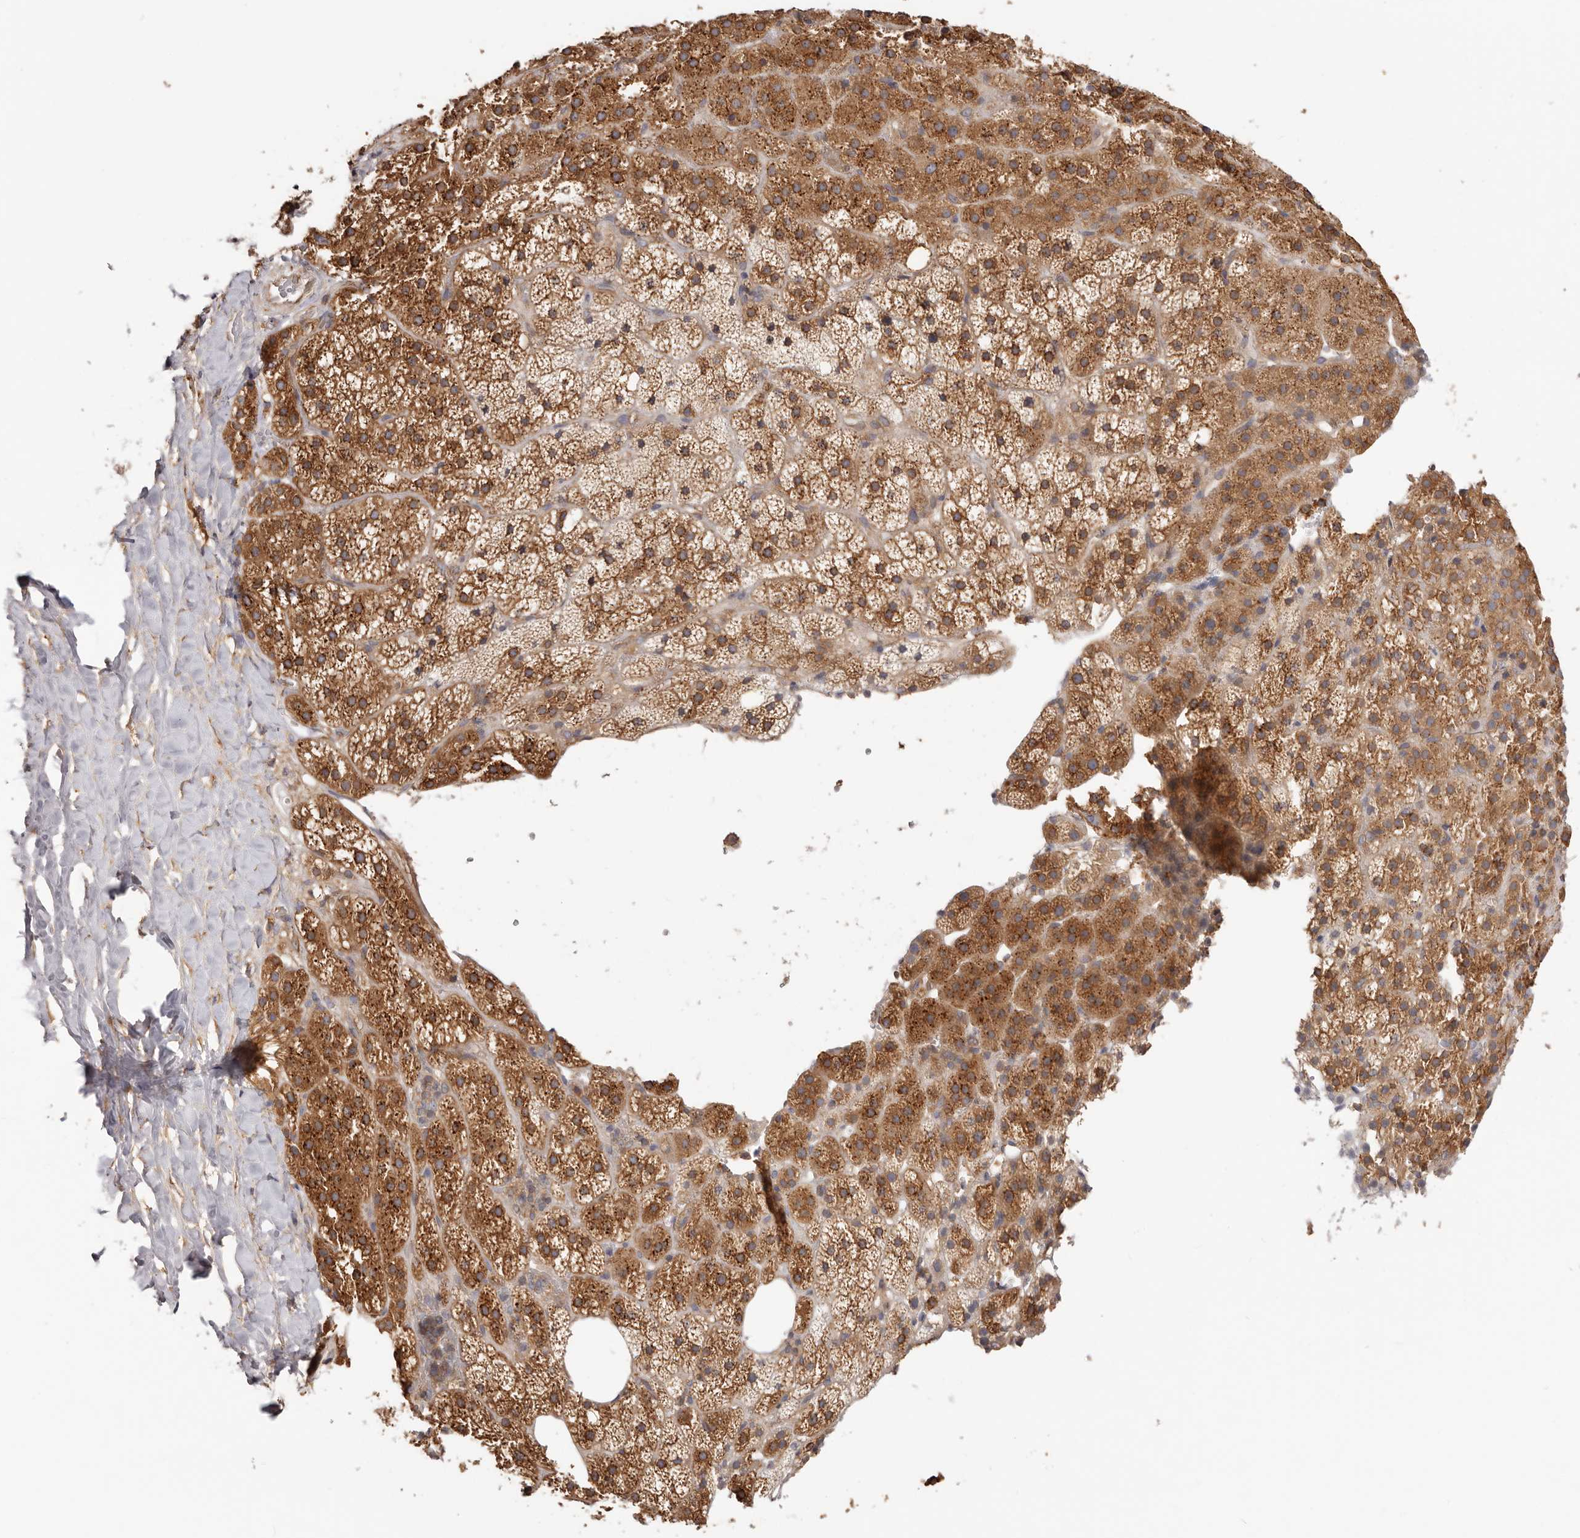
{"staining": {"intensity": "strong", "quantity": ">75%", "location": "cytoplasmic/membranous"}, "tissue": "adrenal gland", "cell_type": "Glandular cells", "image_type": "normal", "snomed": [{"axis": "morphology", "description": "Normal tissue, NOS"}, {"axis": "topography", "description": "Adrenal gland"}], "caption": "Immunohistochemical staining of normal human adrenal gland demonstrates >75% levels of strong cytoplasmic/membranous protein expression in about >75% of glandular cells. The staining was performed using DAB (3,3'-diaminobenzidine) to visualize the protein expression in brown, while the nuclei were stained in blue with hematoxylin (Magnification: 20x).", "gene": "EPRS1", "patient": {"sex": "female", "age": 59}}